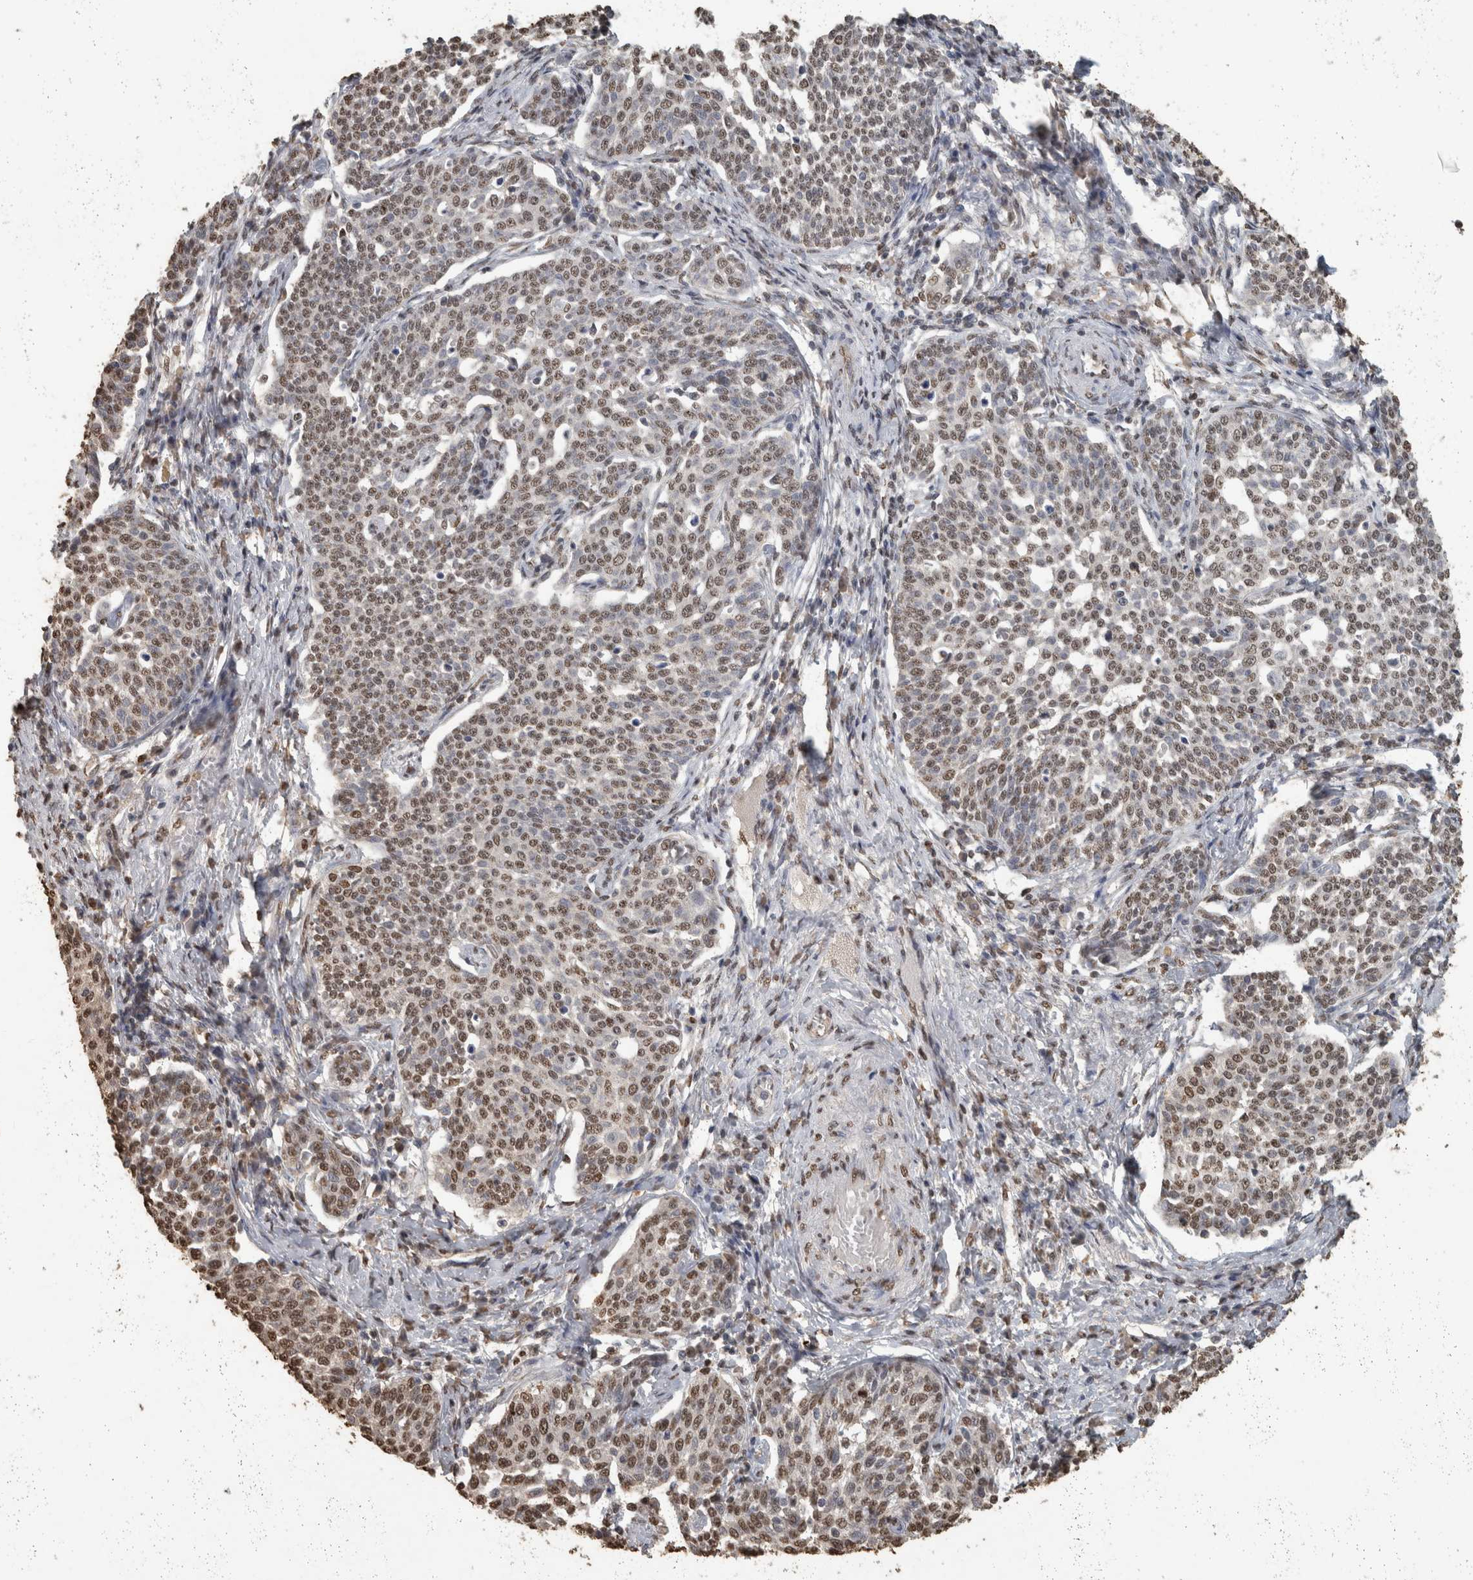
{"staining": {"intensity": "moderate", "quantity": ">75%", "location": "nuclear"}, "tissue": "cervical cancer", "cell_type": "Tumor cells", "image_type": "cancer", "snomed": [{"axis": "morphology", "description": "Squamous cell carcinoma, NOS"}, {"axis": "topography", "description": "Cervix"}], "caption": "High-power microscopy captured an immunohistochemistry image of cervical cancer, revealing moderate nuclear expression in about >75% of tumor cells.", "gene": "HAND2", "patient": {"sex": "female", "age": 34}}